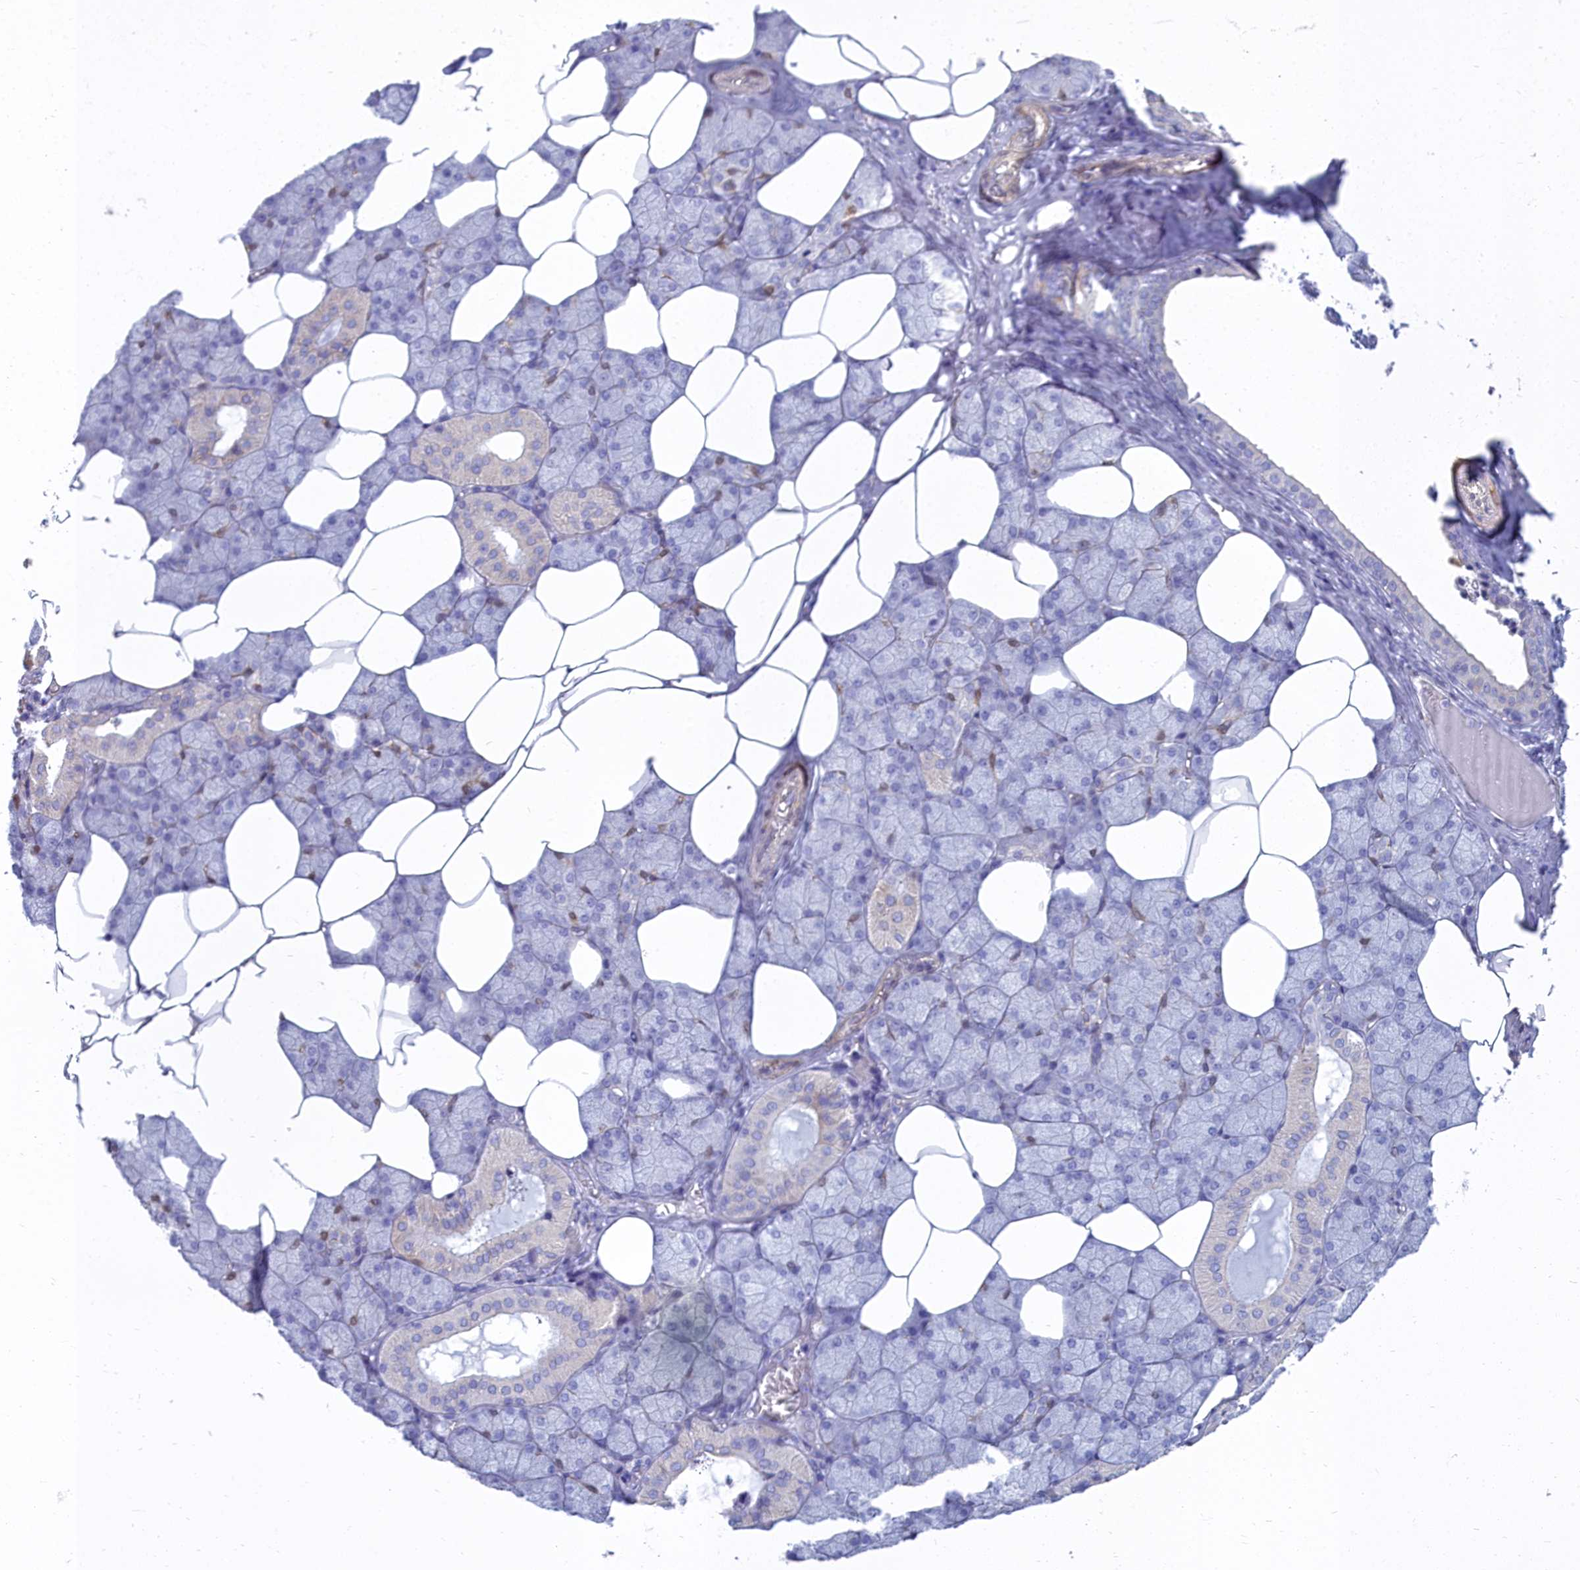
{"staining": {"intensity": "negative", "quantity": "none", "location": "none"}, "tissue": "salivary gland", "cell_type": "Glandular cells", "image_type": "normal", "snomed": [{"axis": "morphology", "description": "Normal tissue, NOS"}, {"axis": "topography", "description": "Salivary gland"}], "caption": "Salivary gland stained for a protein using immunohistochemistry (IHC) reveals no staining glandular cells.", "gene": "PPP1R14A", "patient": {"sex": "male", "age": 62}}